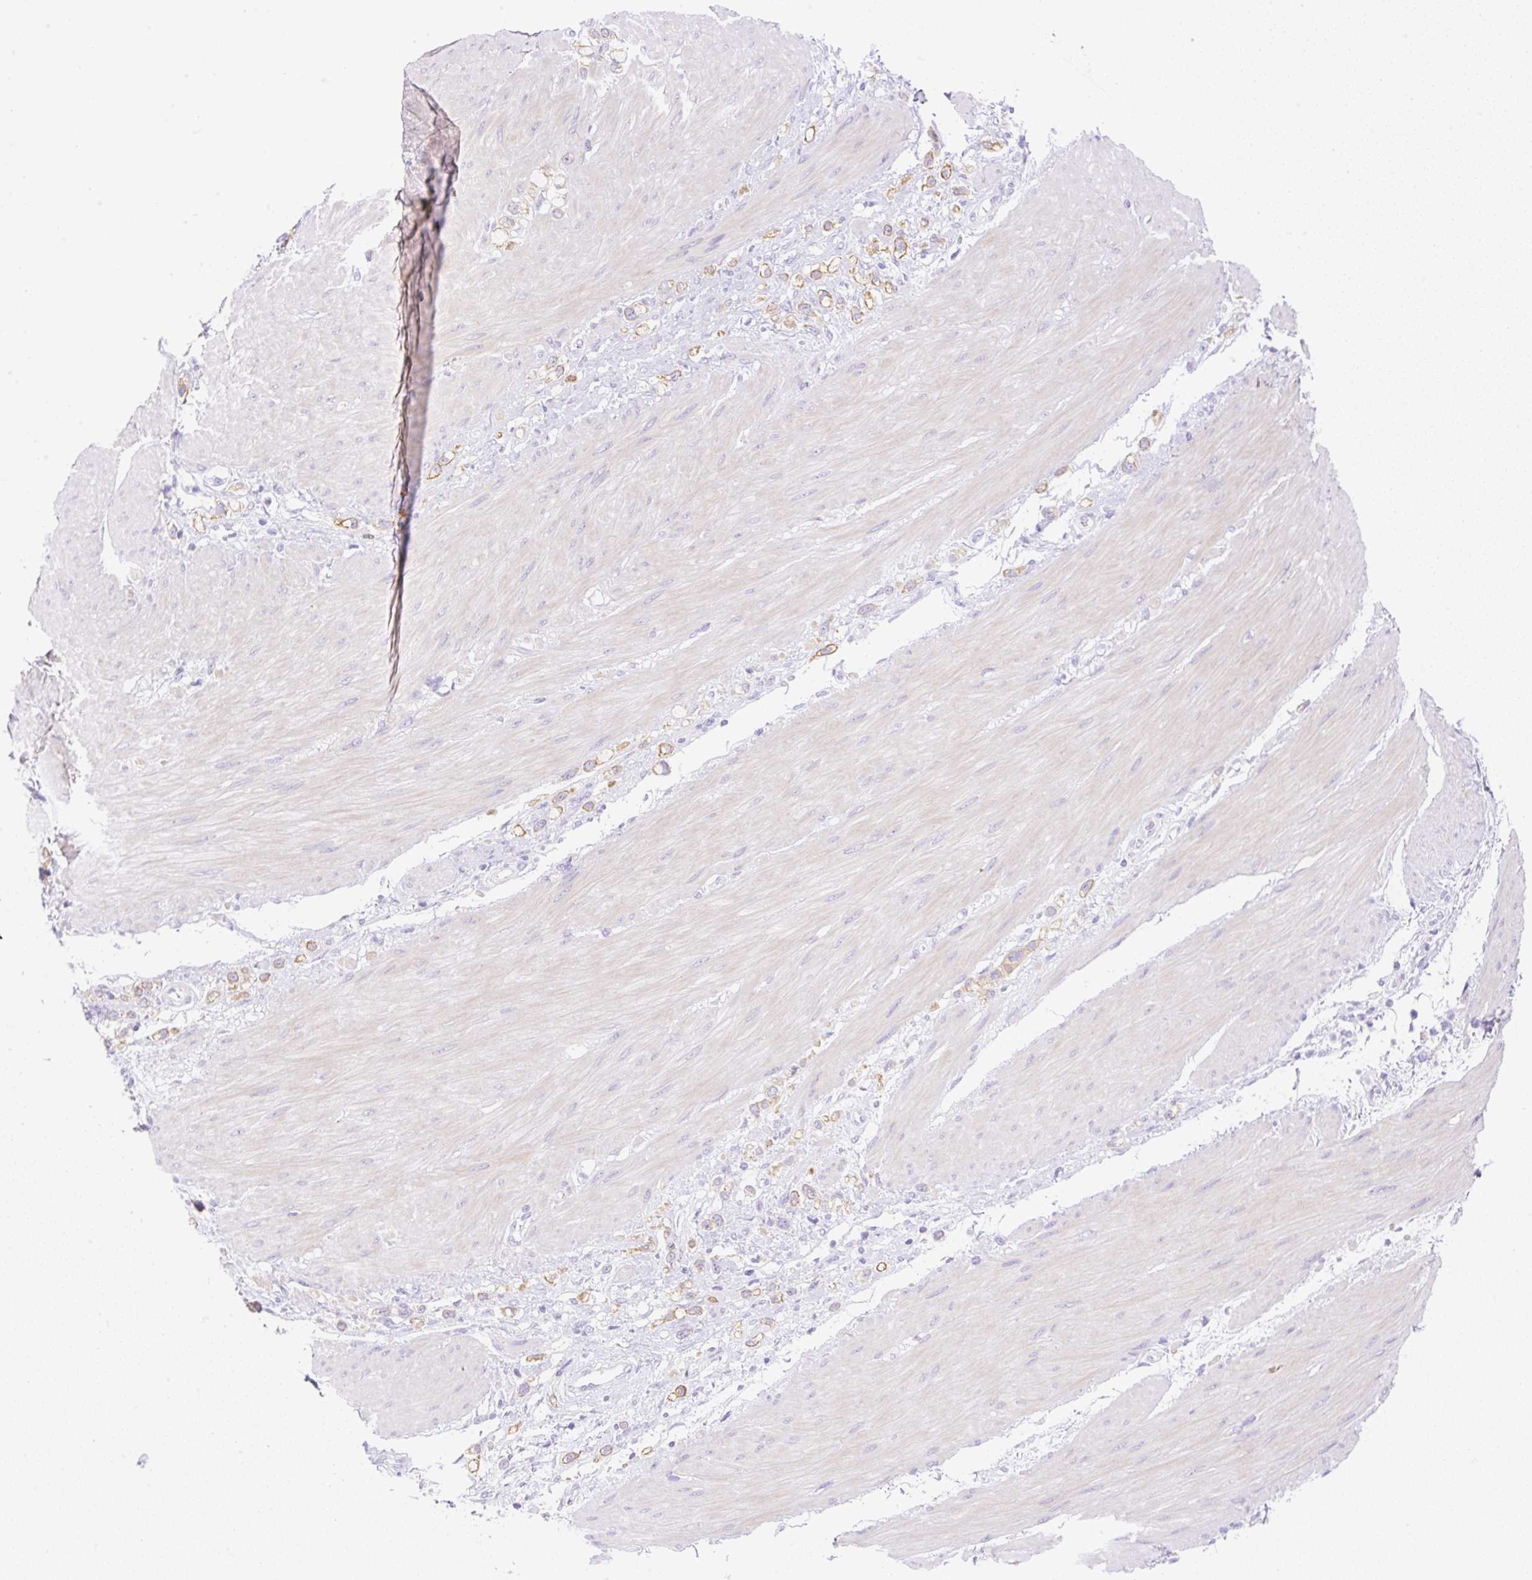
{"staining": {"intensity": "weak", "quantity": ">75%", "location": "cytoplasmic/membranous"}, "tissue": "stomach cancer", "cell_type": "Tumor cells", "image_type": "cancer", "snomed": [{"axis": "morphology", "description": "Adenocarcinoma, NOS"}, {"axis": "topography", "description": "Stomach"}], "caption": "The histopathology image demonstrates a brown stain indicating the presence of a protein in the cytoplasmic/membranous of tumor cells in stomach cancer.", "gene": "DENND5A", "patient": {"sex": "female", "age": 65}}